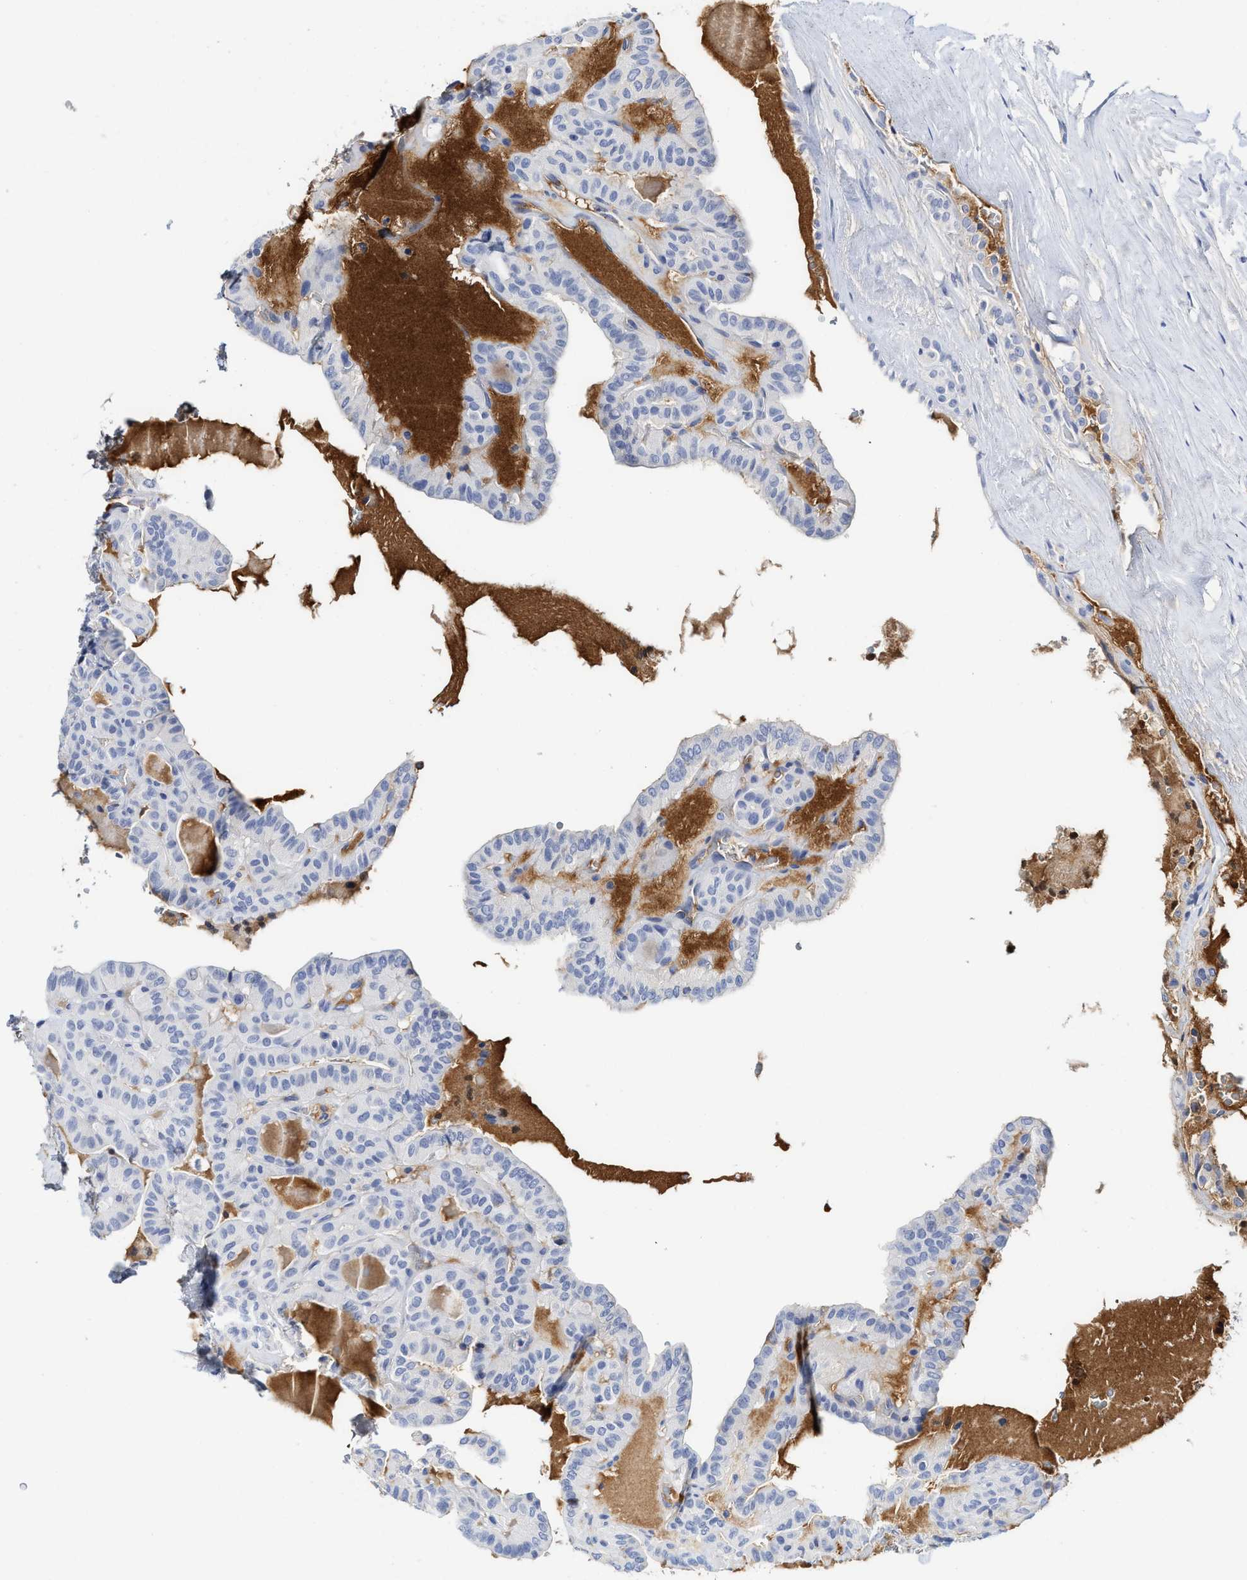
{"staining": {"intensity": "negative", "quantity": "none", "location": "none"}, "tissue": "thyroid cancer", "cell_type": "Tumor cells", "image_type": "cancer", "snomed": [{"axis": "morphology", "description": "Papillary adenocarcinoma, NOS"}, {"axis": "topography", "description": "Thyroid gland"}], "caption": "This histopathology image is of thyroid cancer (papillary adenocarcinoma) stained with immunohistochemistry (IHC) to label a protein in brown with the nuclei are counter-stained blue. There is no positivity in tumor cells.", "gene": "C2", "patient": {"sex": "male", "age": 77}}